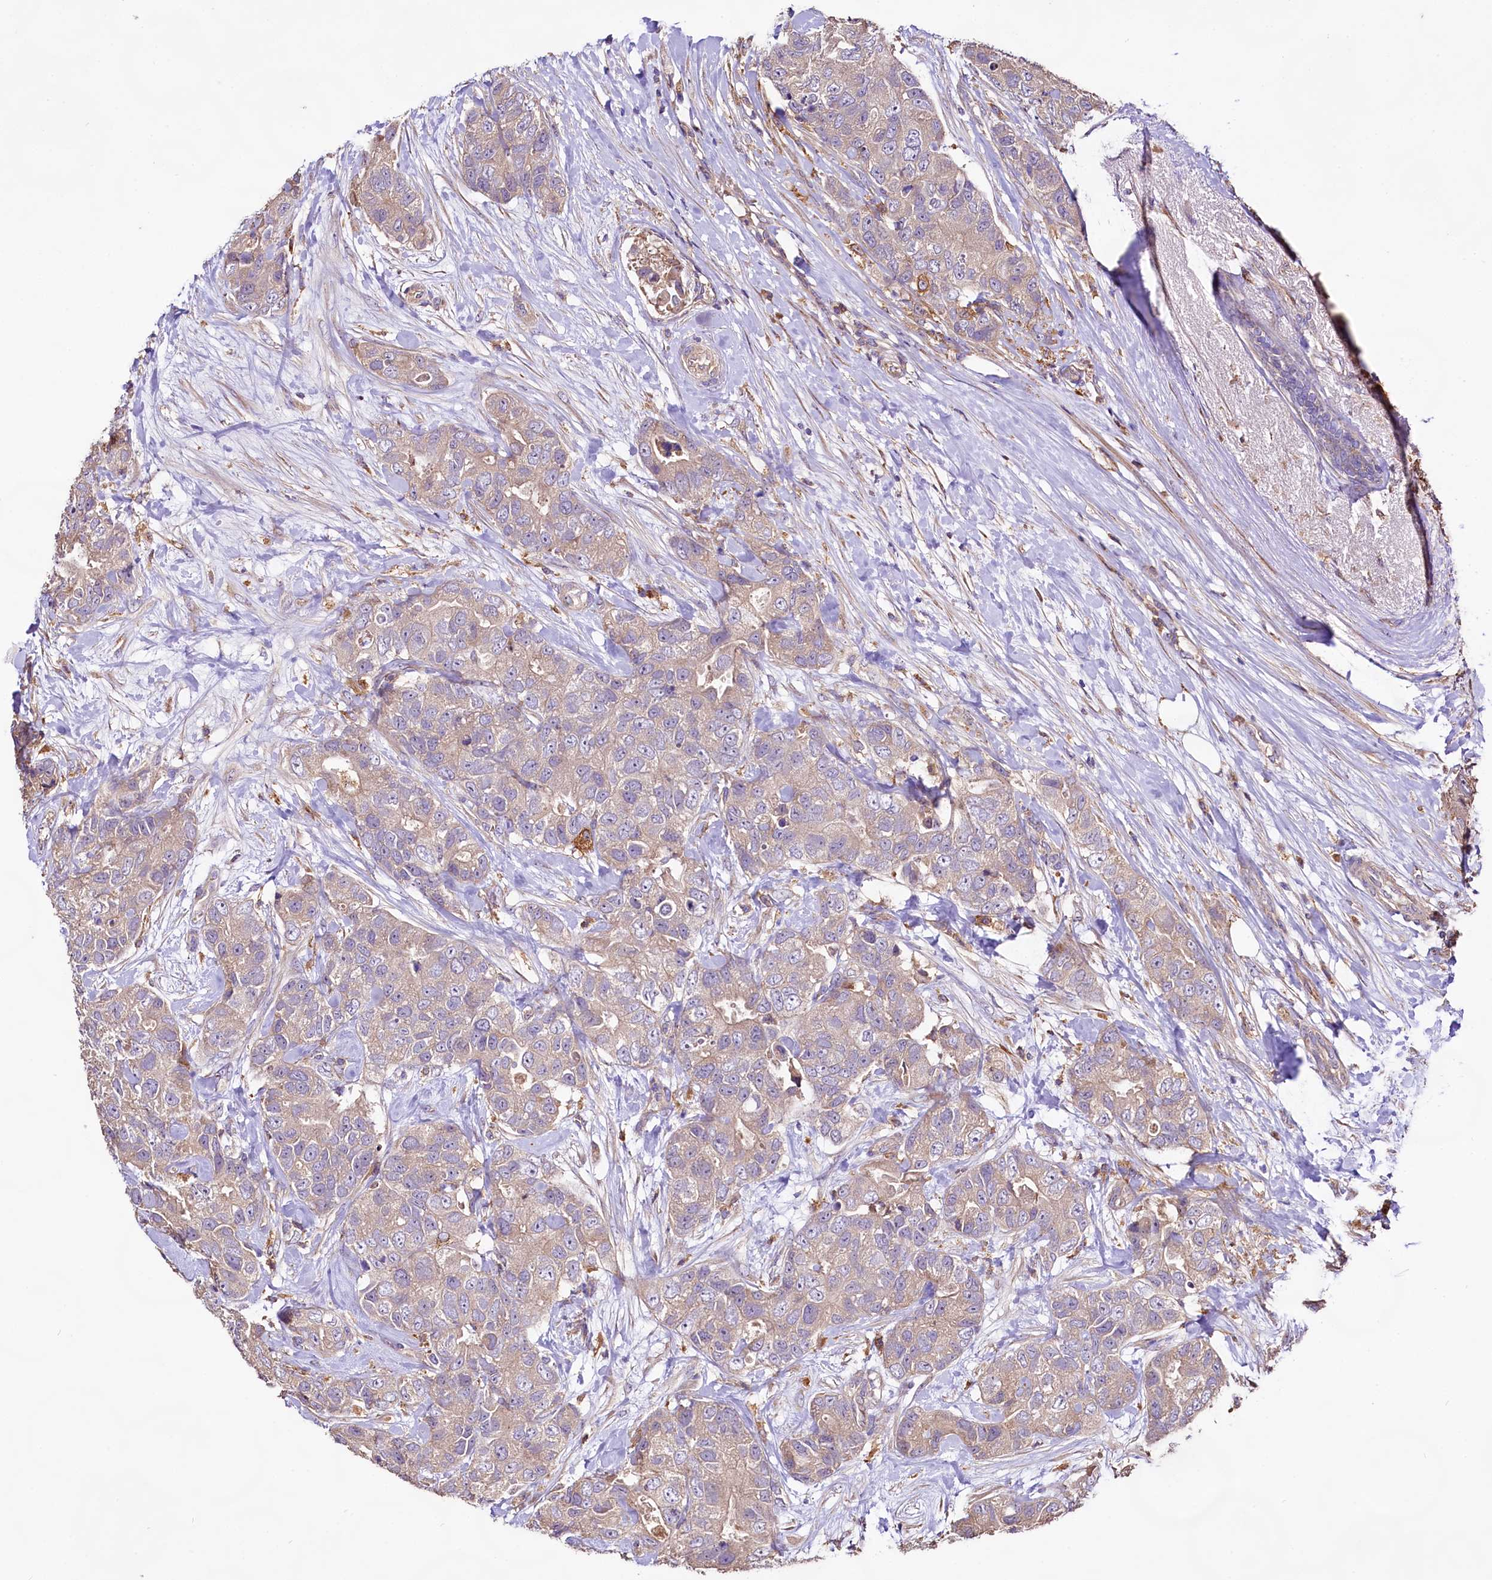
{"staining": {"intensity": "negative", "quantity": "none", "location": "none"}, "tissue": "breast cancer", "cell_type": "Tumor cells", "image_type": "cancer", "snomed": [{"axis": "morphology", "description": "Duct carcinoma"}, {"axis": "topography", "description": "Breast"}], "caption": "Human invasive ductal carcinoma (breast) stained for a protein using immunohistochemistry shows no expression in tumor cells.", "gene": "DMXL2", "patient": {"sex": "female", "age": 62}}